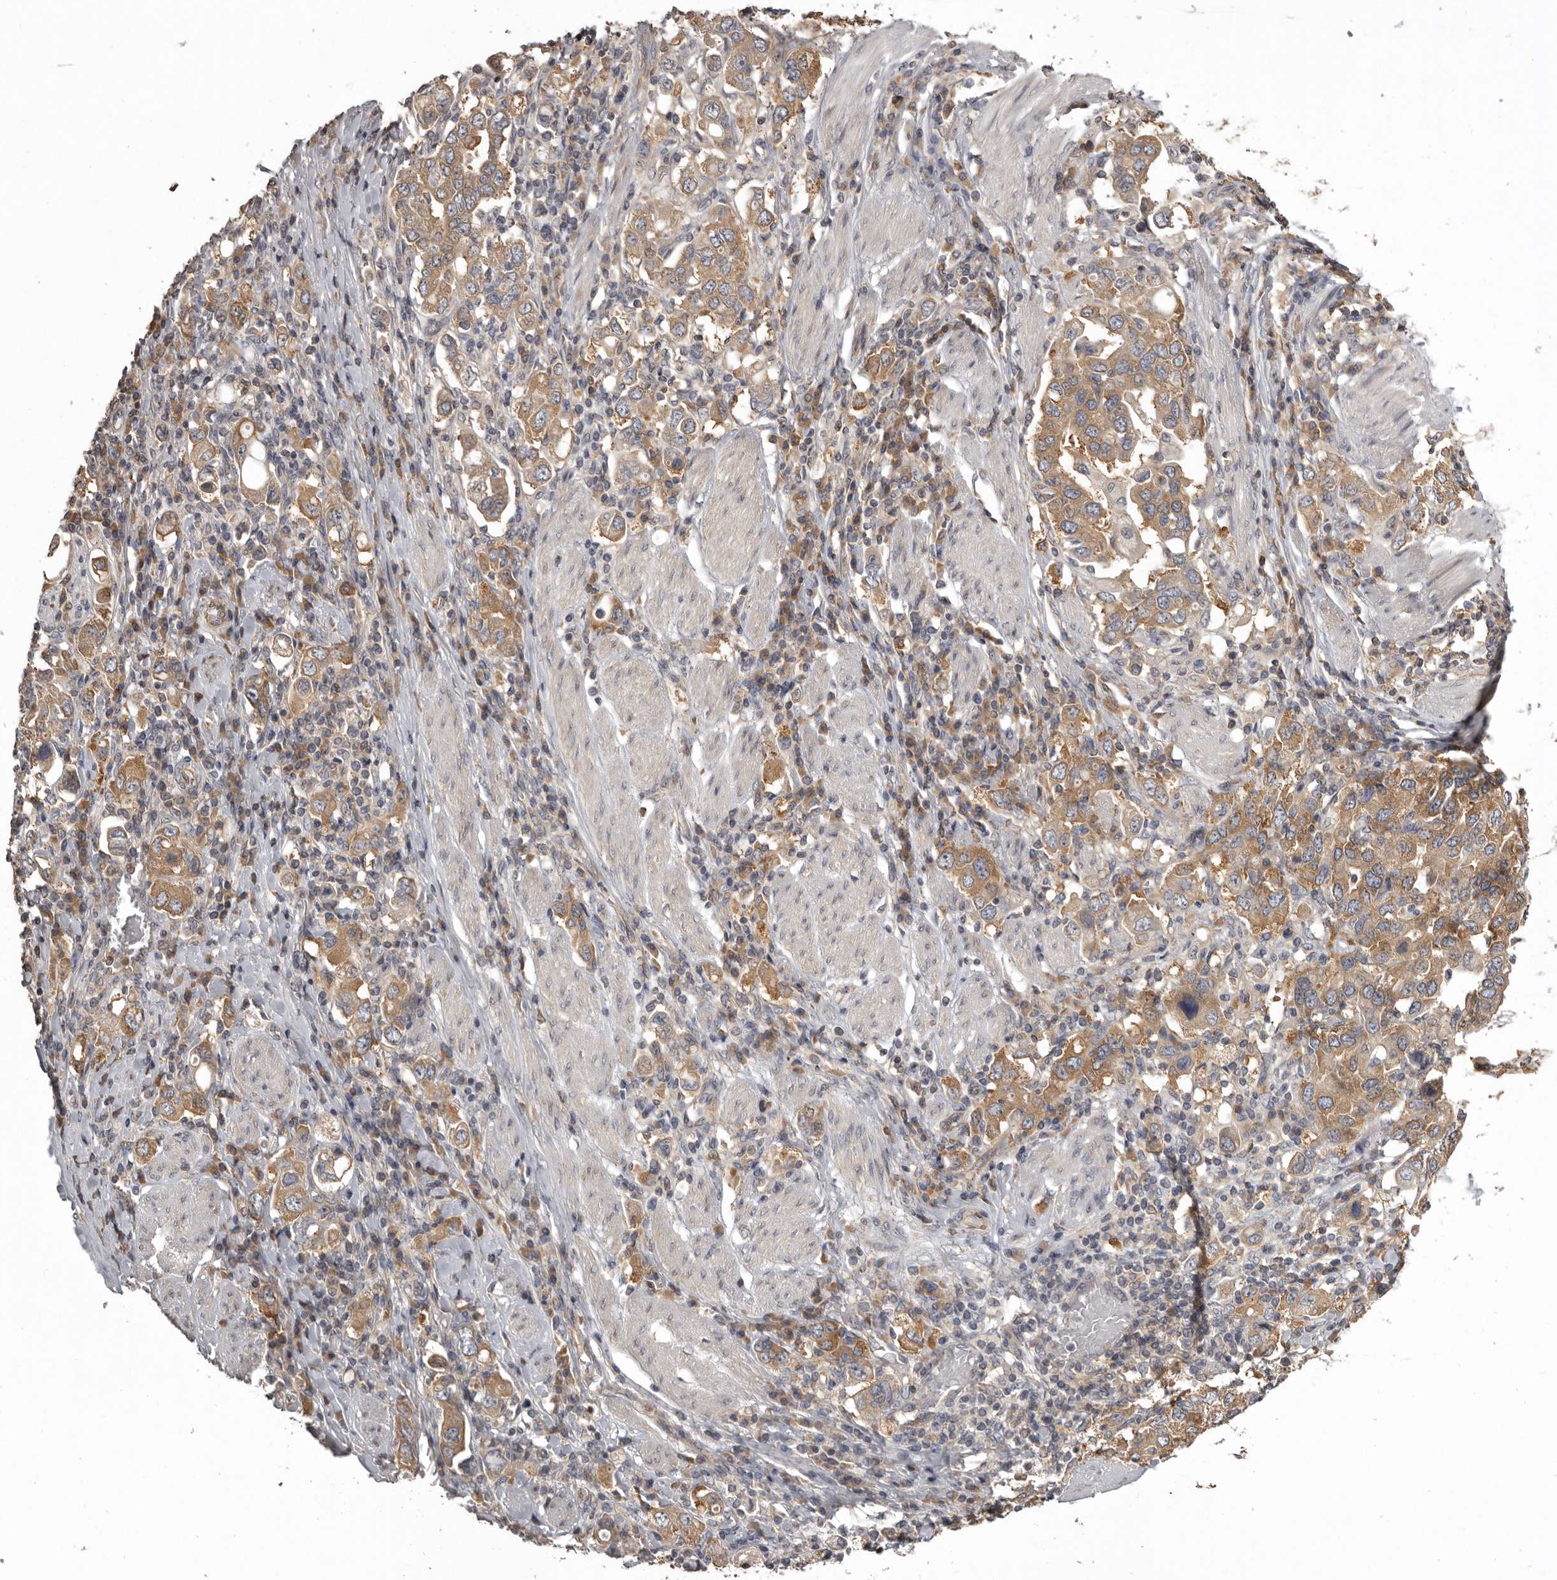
{"staining": {"intensity": "moderate", "quantity": ">75%", "location": "cytoplasmic/membranous"}, "tissue": "stomach cancer", "cell_type": "Tumor cells", "image_type": "cancer", "snomed": [{"axis": "morphology", "description": "Adenocarcinoma, NOS"}, {"axis": "topography", "description": "Stomach, upper"}], "caption": "The image reveals immunohistochemical staining of stomach cancer. There is moderate cytoplasmic/membranous expression is appreciated in approximately >75% of tumor cells.", "gene": "DARS1", "patient": {"sex": "male", "age": 62}}